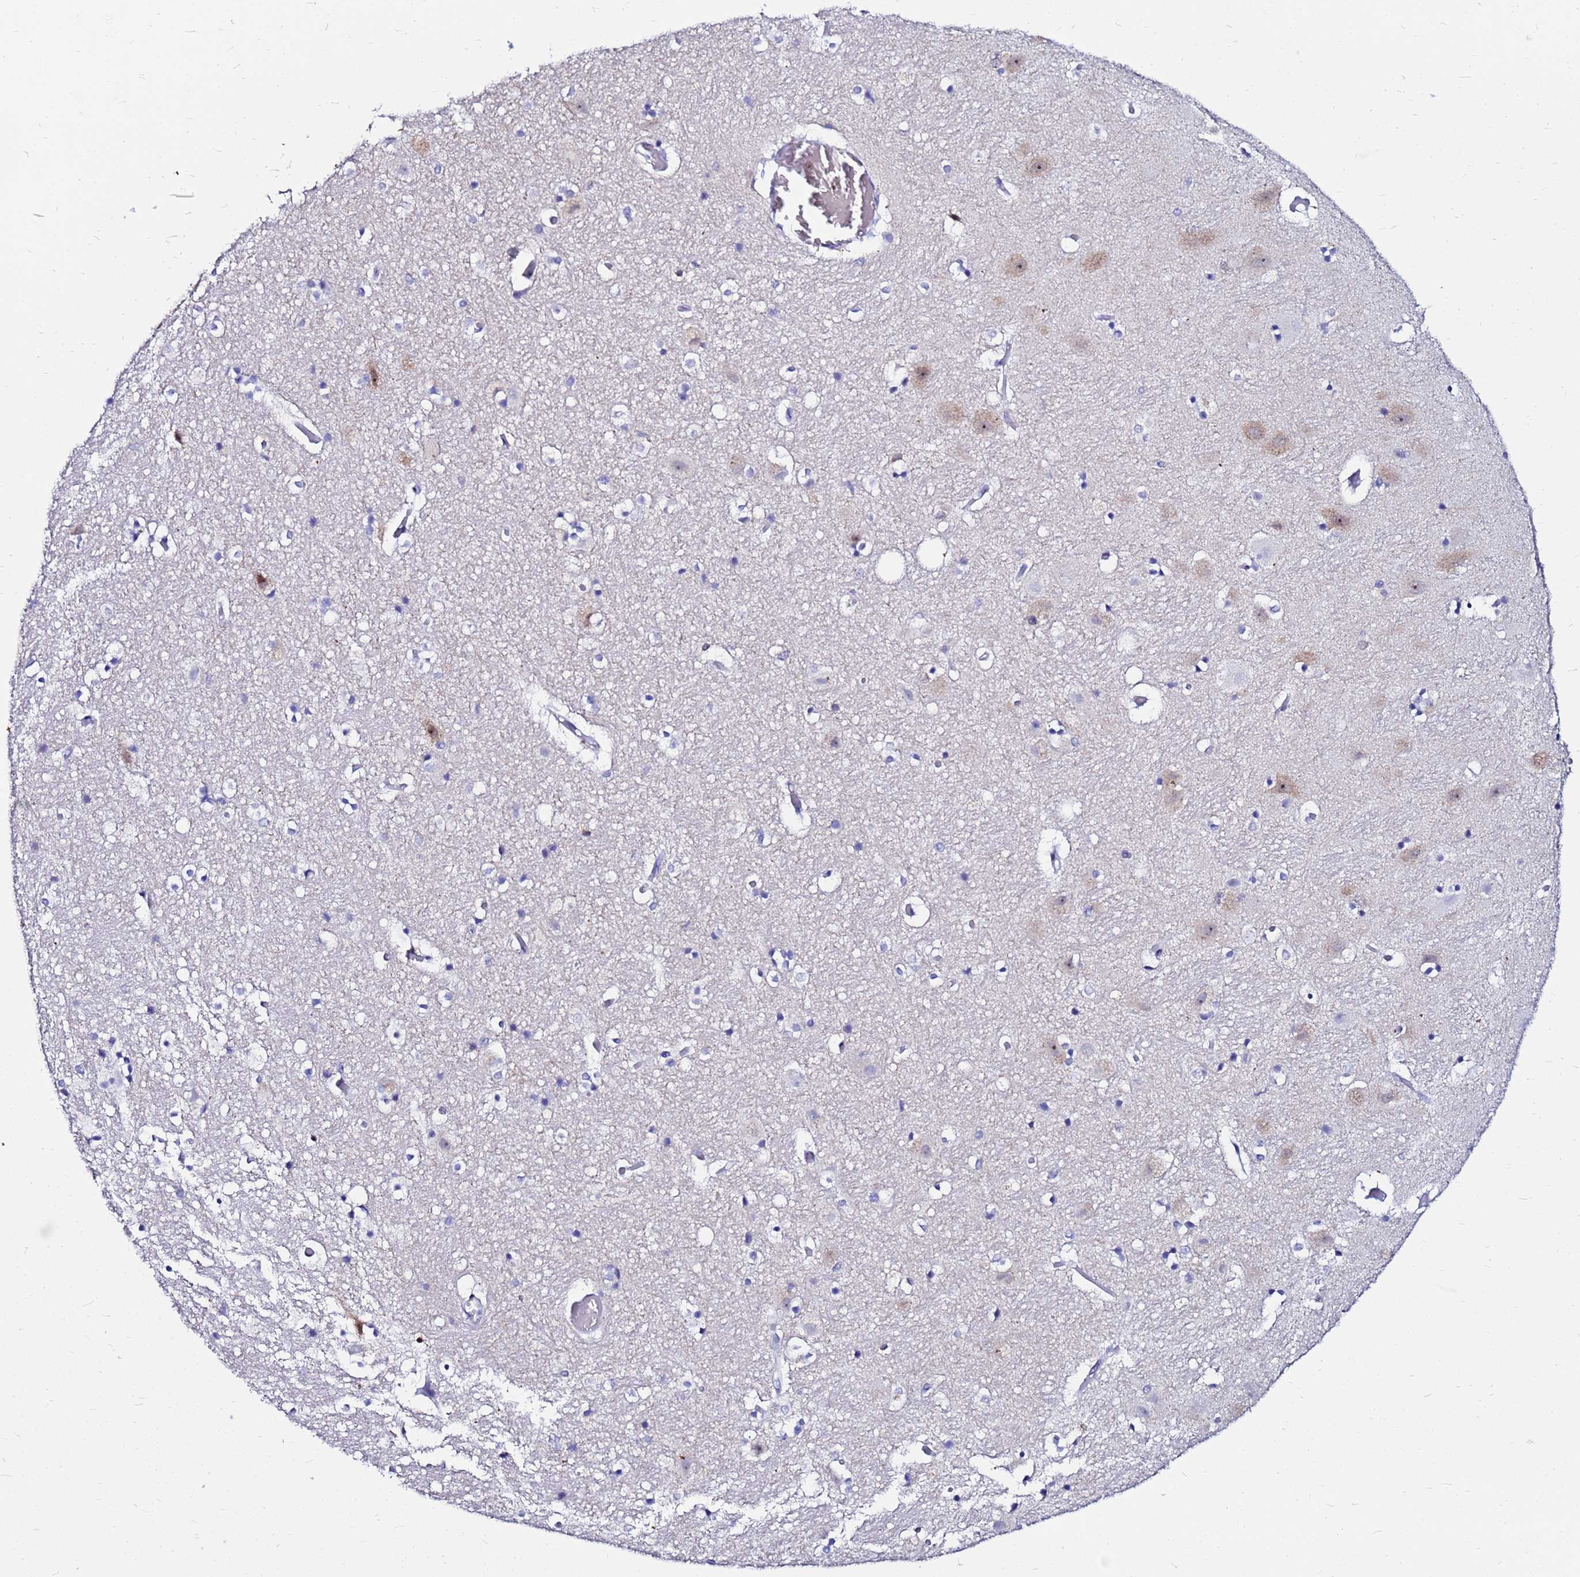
{"staining": {"intensity": "negative", "quantity": "none", "location": "none"}, "tissue": "hippocampus", "cell_type": "Glial cells", "image_type": "normal", "snomed": [{"axis": "morphology", "description": "Normal tissue, NOS"}, {"axis": "topography", "description": "Hippocampus"}], "caption": "Immunohistochemistry of benign hippocampus demonstrates no expression in glial cells.", "gene": "PPP1R14C", "patient": {"sex": "female", "age": 52}}